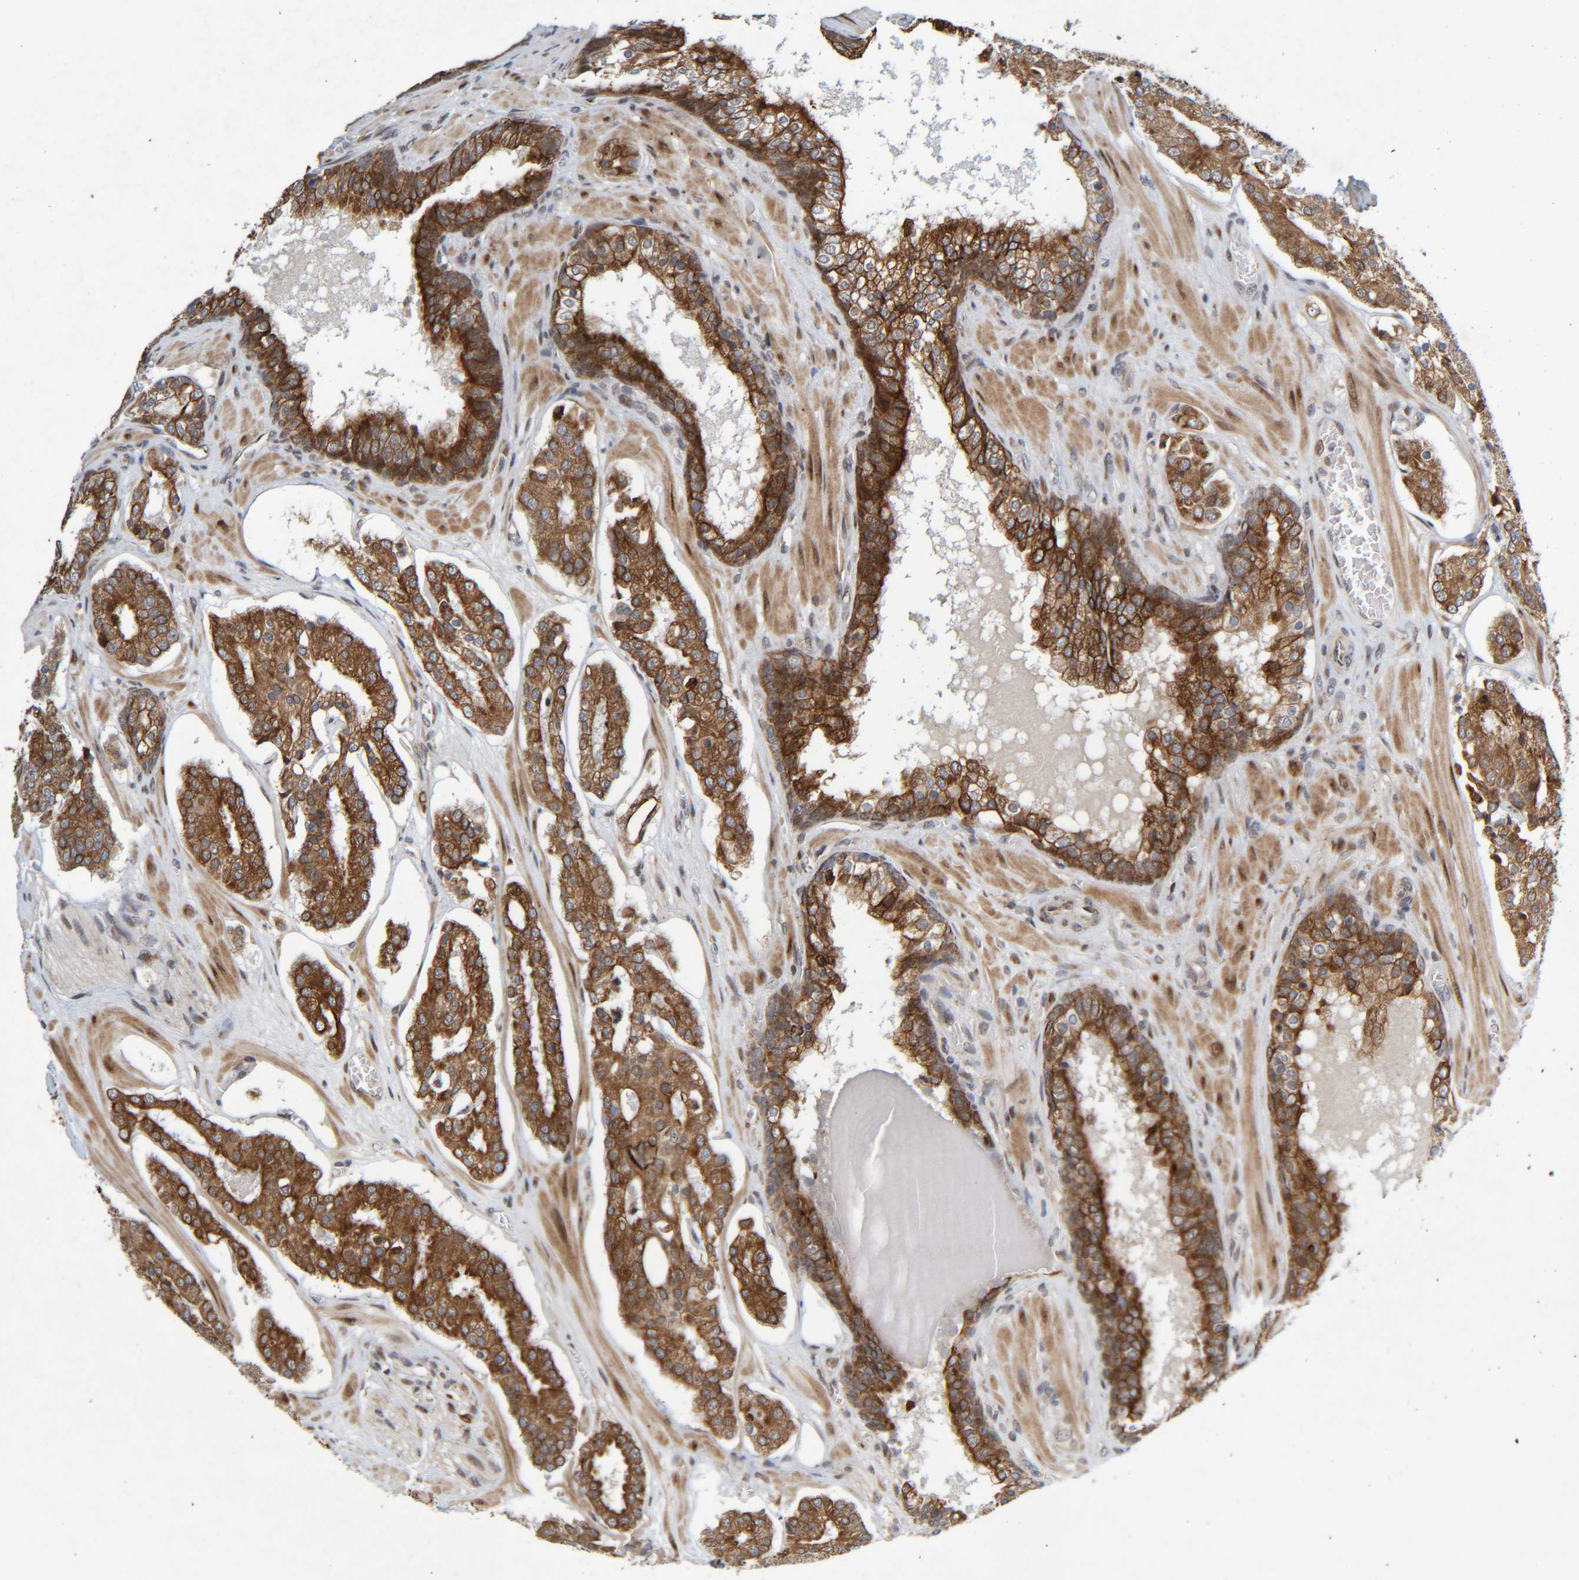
{"staining": {"intensity": "strong", "quantity": ">75%", "location": "cytoplasmic/membranous"}, "tissue": "prostate cancer", "cell_type": "Tumor cells", "image_type": "cancer", "snomed": [{"axis": "morphology", "description": "Adenocarcinoma, High grade"}, {"axis": "topography", "description": "Prostate"}], "caption": "Strong cytoplasmic/membranous expression for a protein is present in approximately >75% of tumor cells of prostate cancer using immunohistochemistry.", "gene": "CCDC57", "patient": {"sex": "male", "age": 60}}